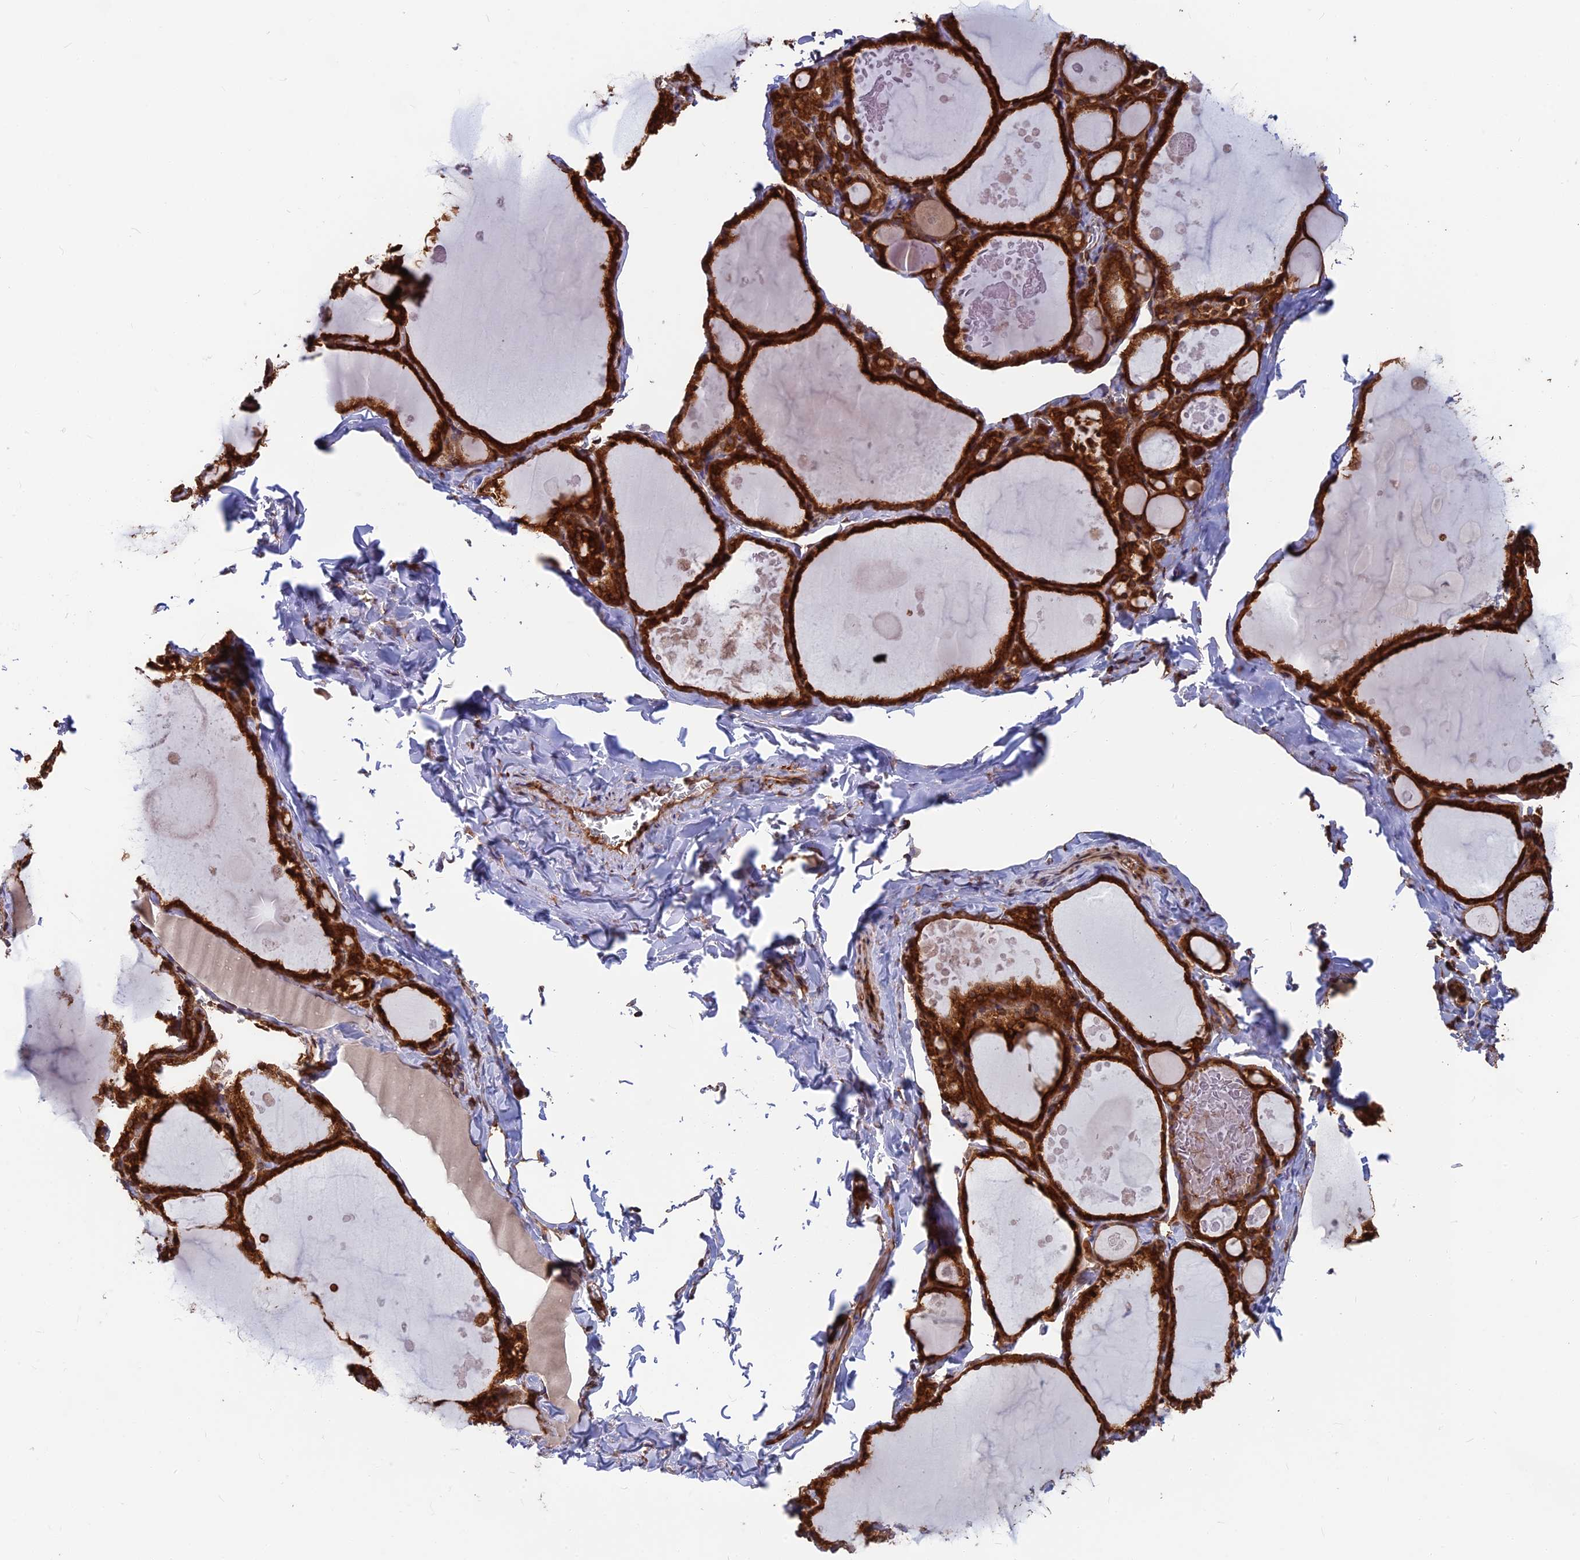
{"staining": {"intensity": "strong", "quantity": ">75%", "location": "cytoplasmic/membranous"}, "tissue": "thyroid gland", "cell_type": "Glandular cells", "image_type": "normal", "snomed": [{"axis": "morphology", "description": "Normal tissue, NOS"}, {"axis": "topography", "description": "Thyroid gland"}], "caption": "This photomicrograph demonstrates IHC staining of unremarkable thyroid gland, with high strong cytoplasmic/membranous positivity in approximately >75% of glandular cells.", "gene": "WDR1", "patient": {"sex": "male", "age": 56}}